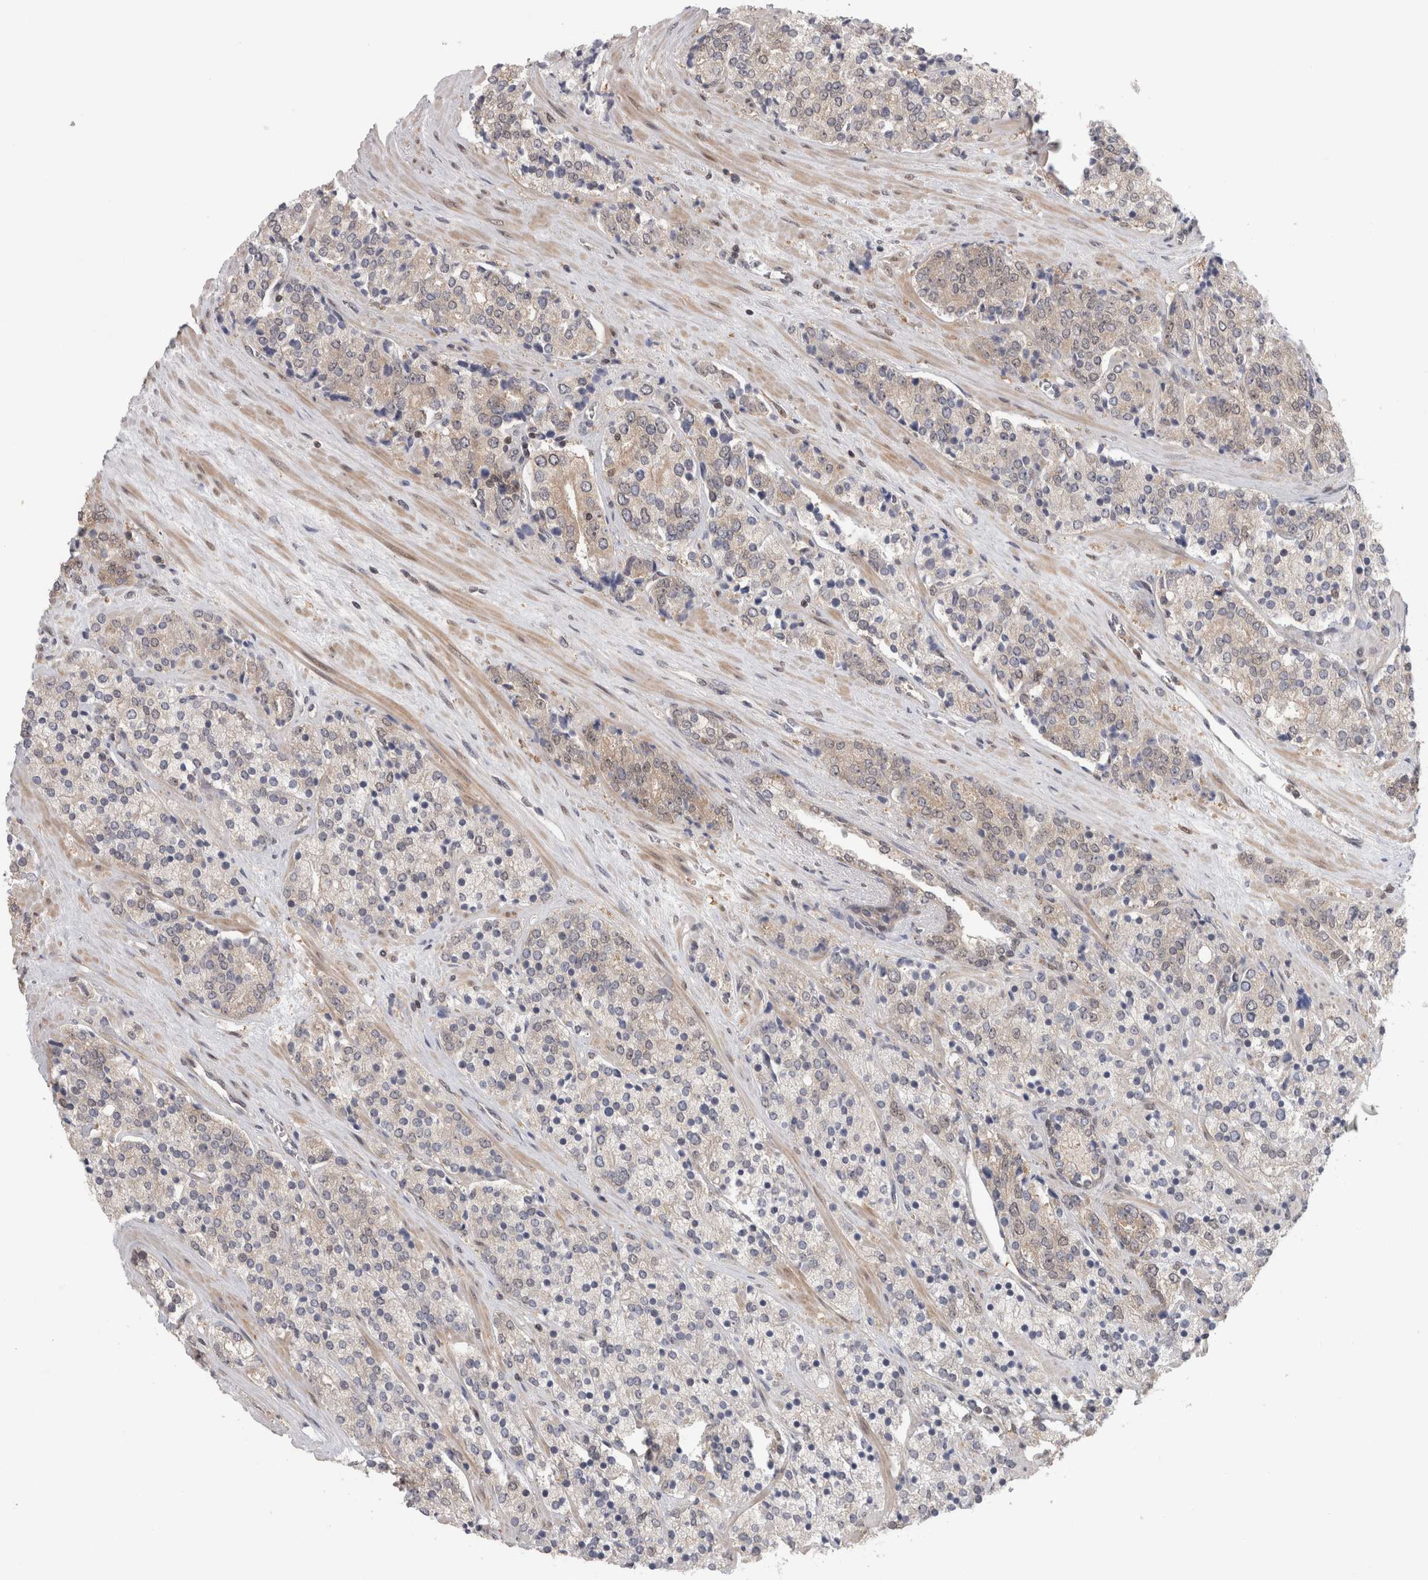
{"staining": {"intensity": "weak", "quantity": "25%-75%", "location": "cytoplasmic/membranous"}, "tissue": "prostate cancer", "cell_type": "Tumor cells", "image_type": "cancer", "snomed": [{"axis": "morphology", "description": "Adenocarcinoma, High grade"}, {"axis": "topography", "description": "Prostate"}], "caption": "This photomicrograph displays immunohistochemistry staining of human adenocarcinoma (high-grade) (prostate), with low weak cytoplasmic/membranous positivity in approximately 25%-75% of tumor cells.", "gene": "PIGP", "patient": {"sex": "male", "age": 71}}